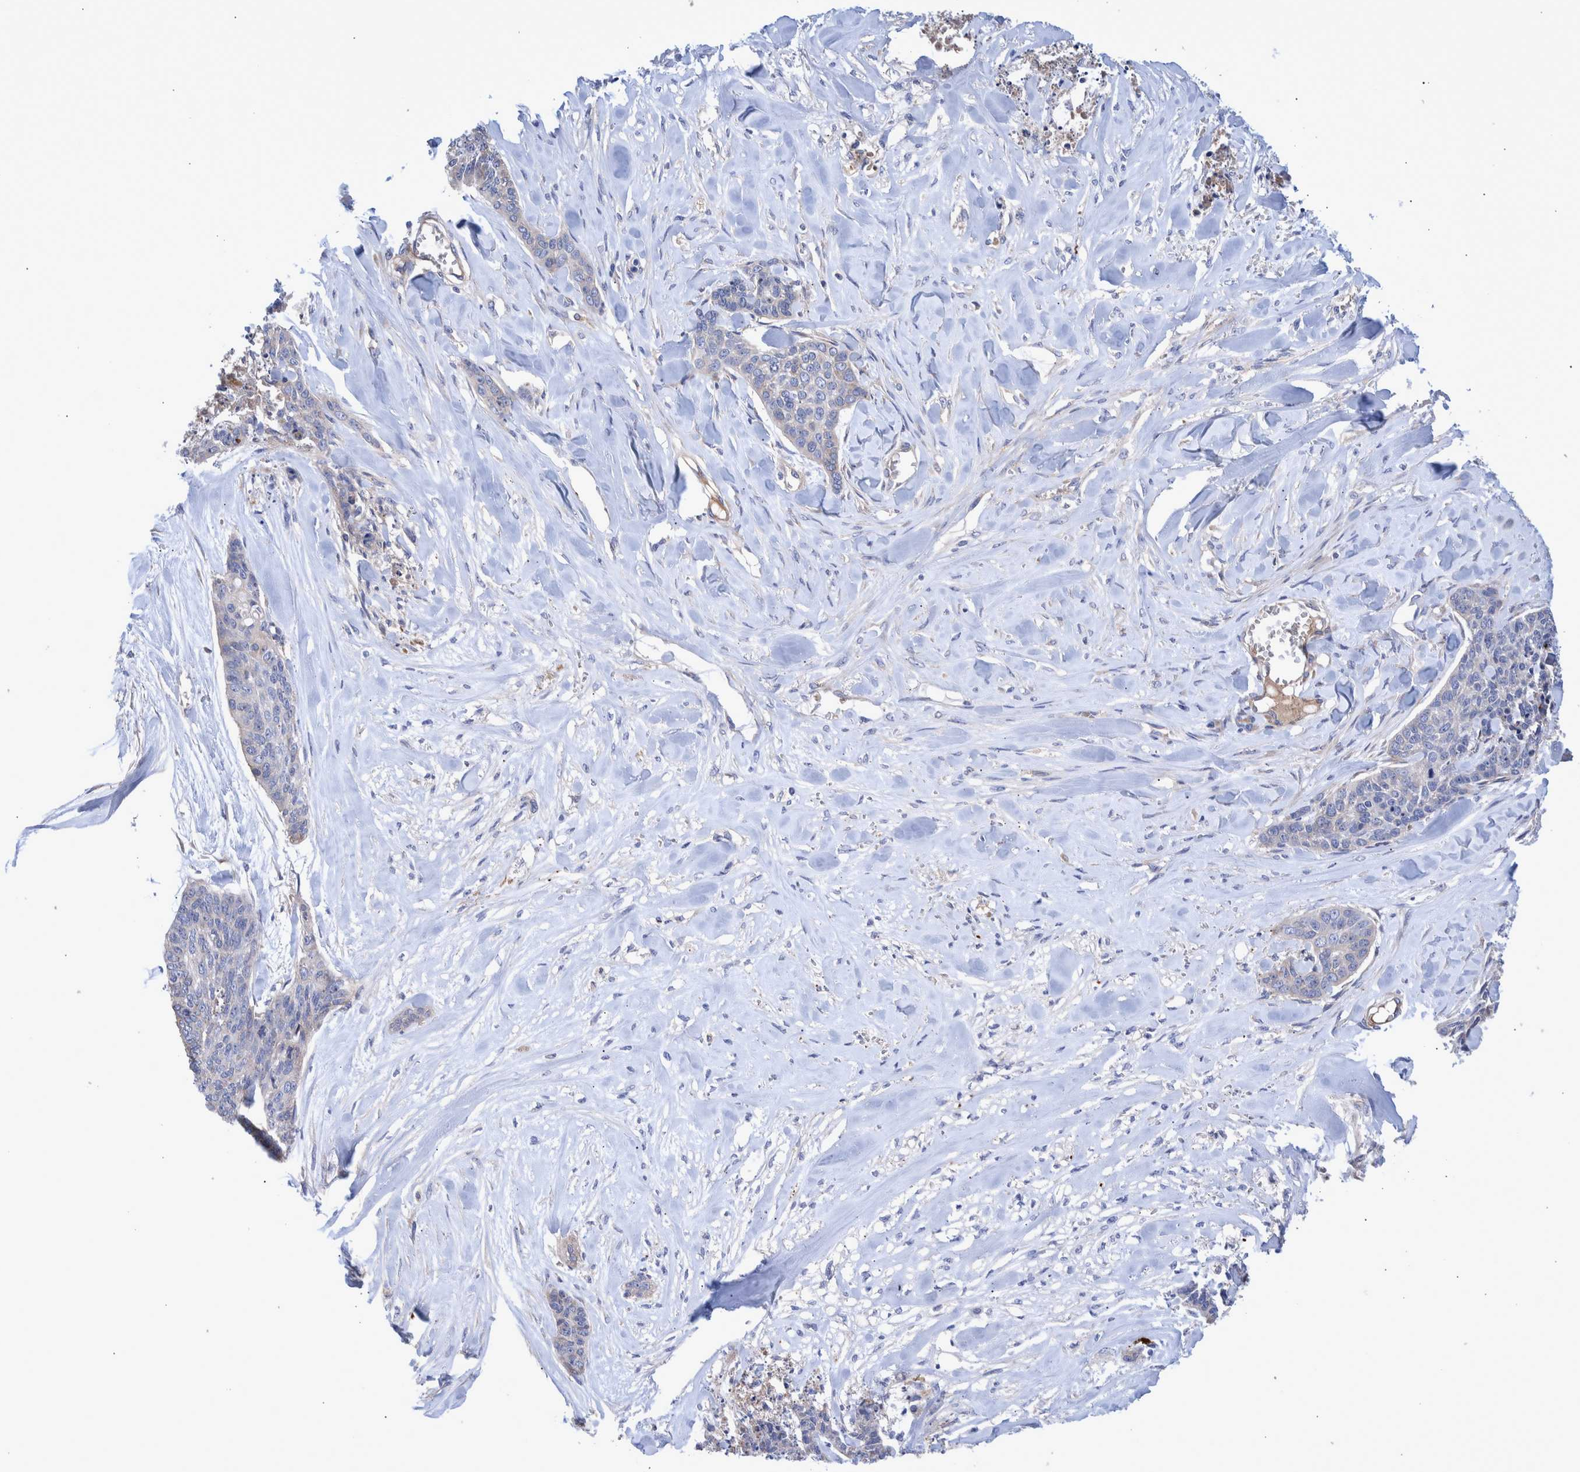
{"staining": {"intensity": "negative", "quantity": "none", "location": "none"}, "tissue": "skin cancer", "cell_type": "Tumor cells", "image_type": "cancer", "snomed": [{"axis": "morphology", "description": "Basal cell carcinoma"}, {"axis": "topography", "description": "Skin"}], "caption": "Immunohistochemistry (IHC) of human skin cancer (basal cell carcinoma) displays no positivity in tumor cells.", "gene": "DLL4", "patient": {"sex": "female", "age": 64}}